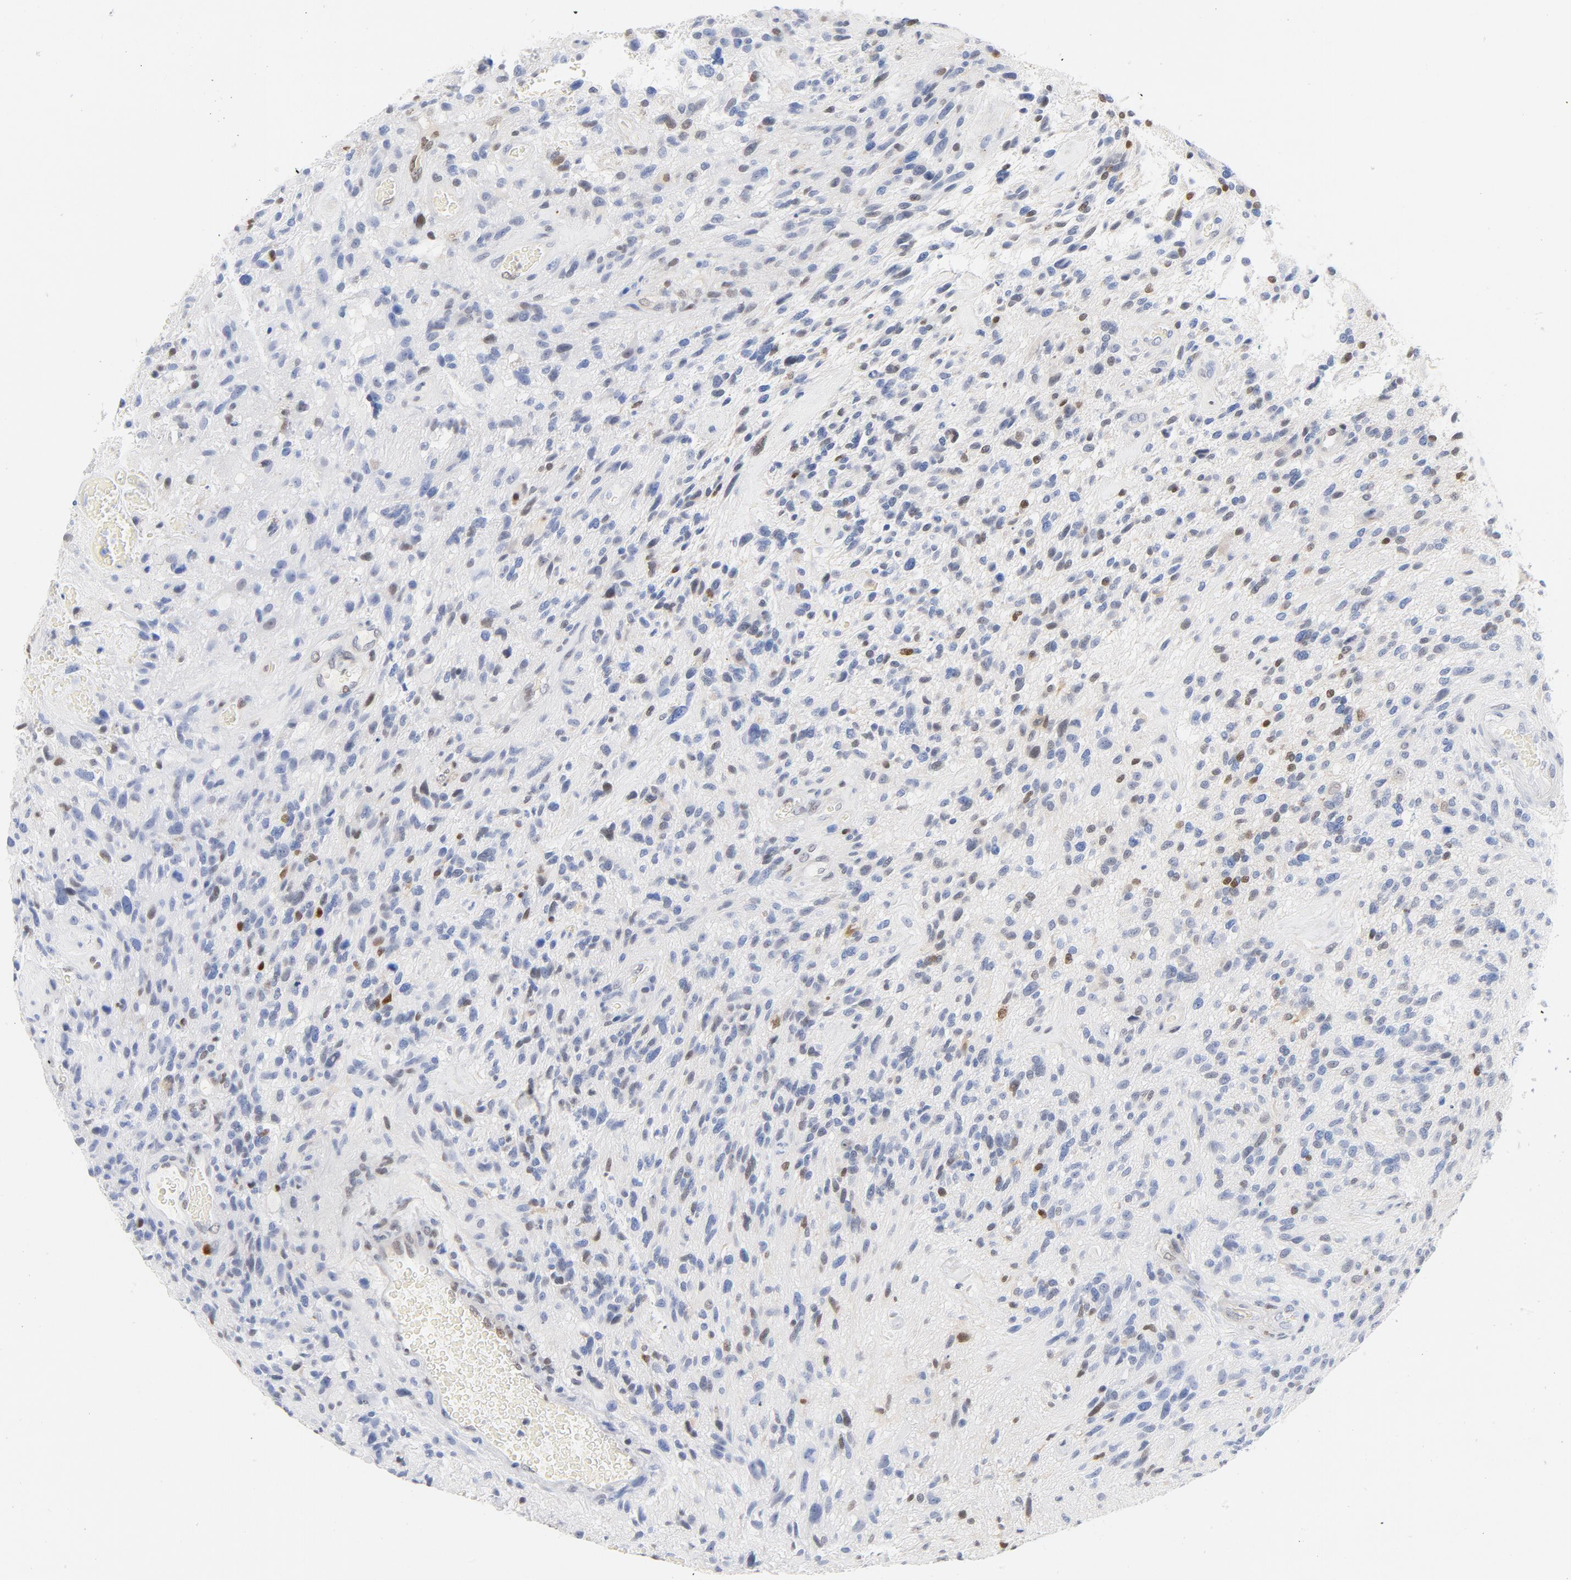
{"staining": {"intensity": "moderate", "quantity": "<25%", "location": "nuclear"}, "tissue": "glioma", "cell_type": "Tumor cells", "image_type": "cancer", "snomed": [{"axis": "morphology", "description": "Normal tissue, NOS"}, {"axis": "morphology", "description": "Glioma, malignant, High grade"}, {"axis": "topography", "description": "Cerebral cortex"}], "caption": "IHC of human glioma reveals low levels of moderate nuclear expression in about <25% of tumor cells.", "gene": "CDKN1B", "patient": {"sex": "male", "age": 75}}